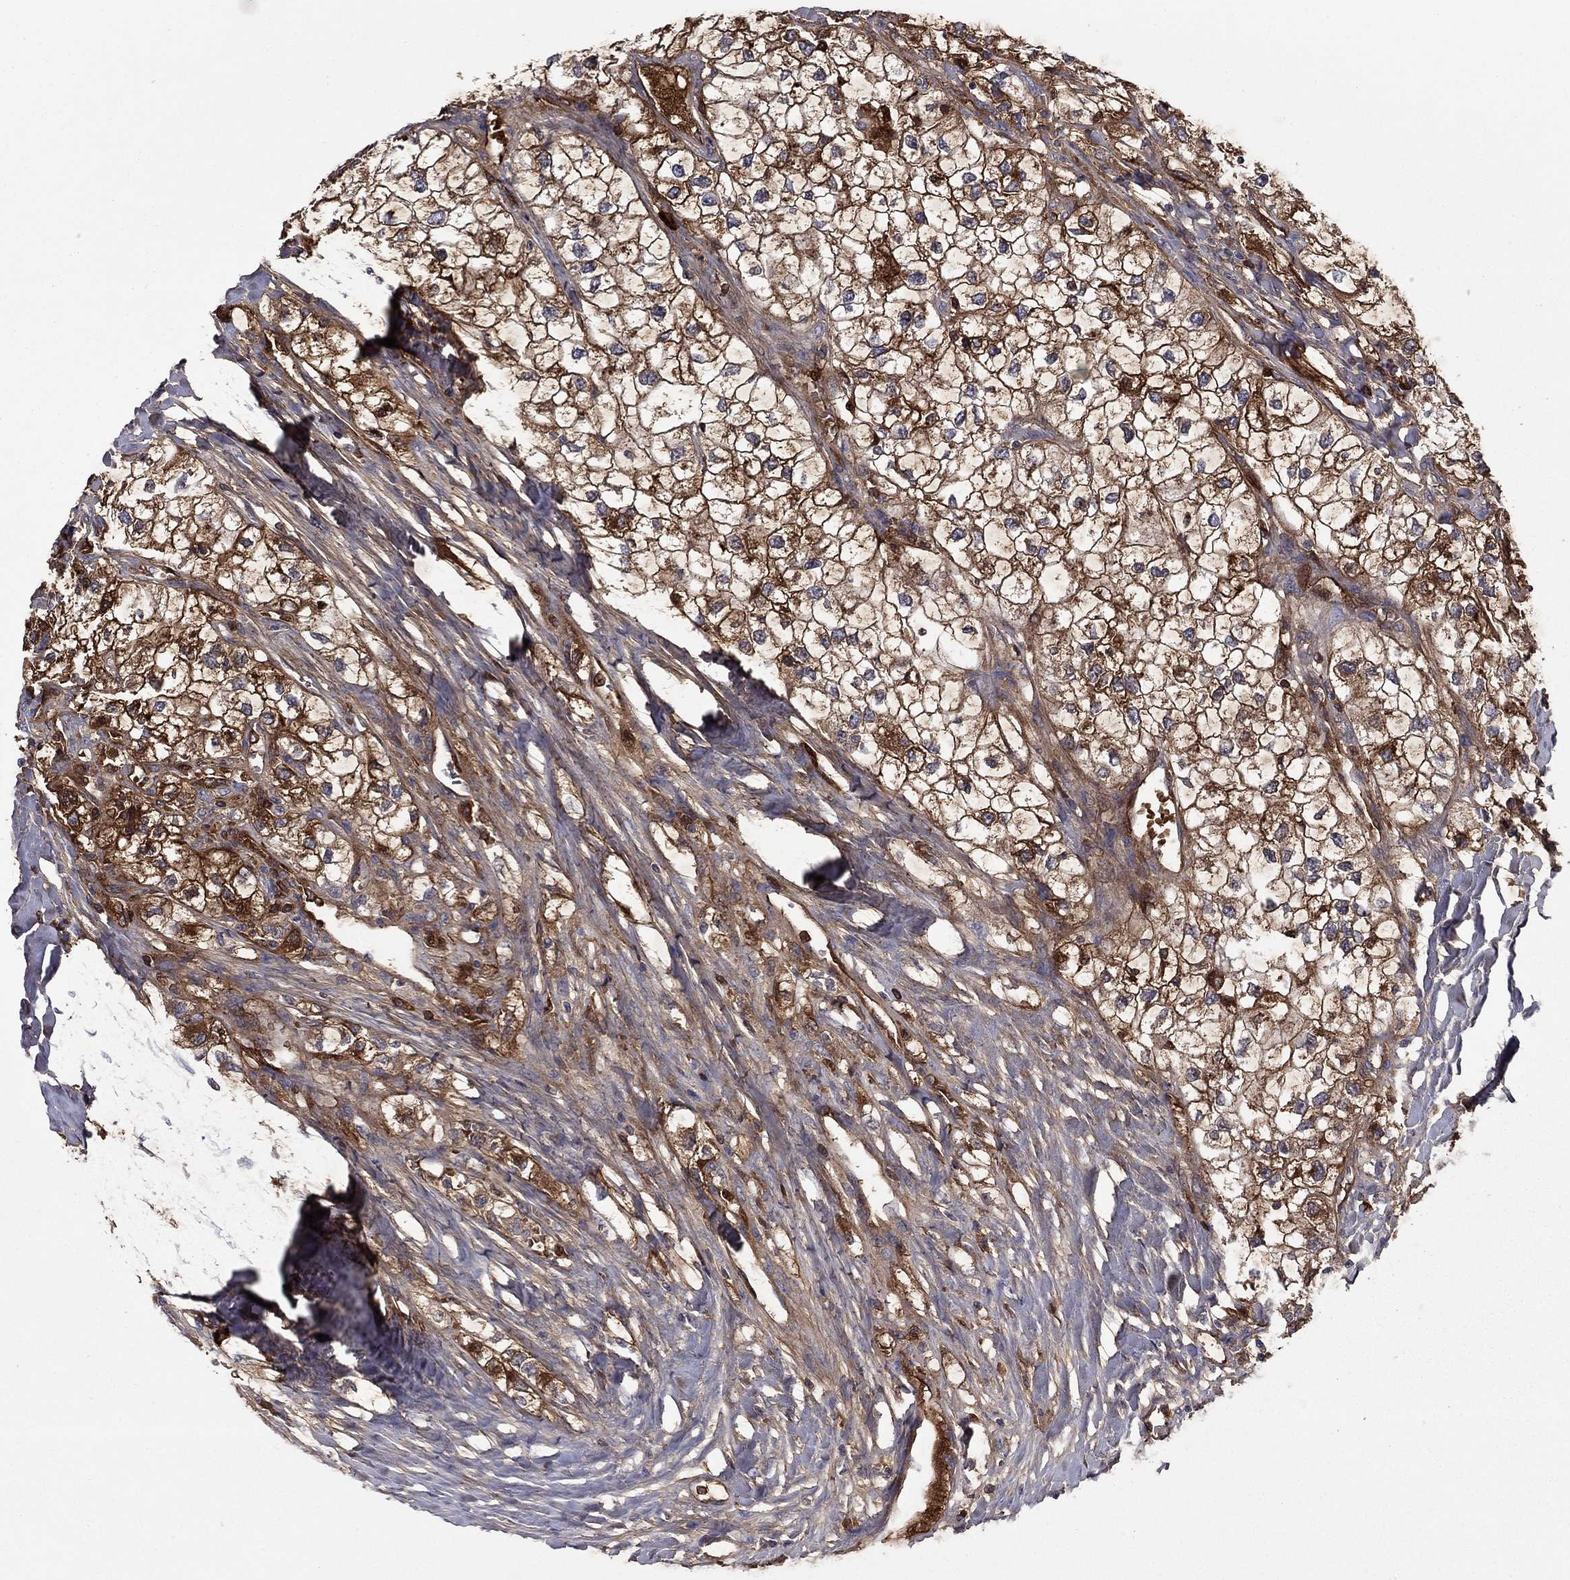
{"staining": {"intensity": "strong", "quantity": "25%-75%", "location": "cytoplasmic/membranous"}, "tissue": "renal cancer", "cell_type": "Tumor cells", "image_type": "cancer", "snomed": [{"axis": "morphology", "description": "Adenocarcinoma, NOS"}, {"axis": "topography", "description": "Kidney"}], "caption": "A photomicrograph of adenocarcinoma (renal) stained for a protein reveals strong cytoplasmic/membranous brown staining in tumor cells.", "gene": "HPX", "patient": {"sex": "male", "age": 59}}